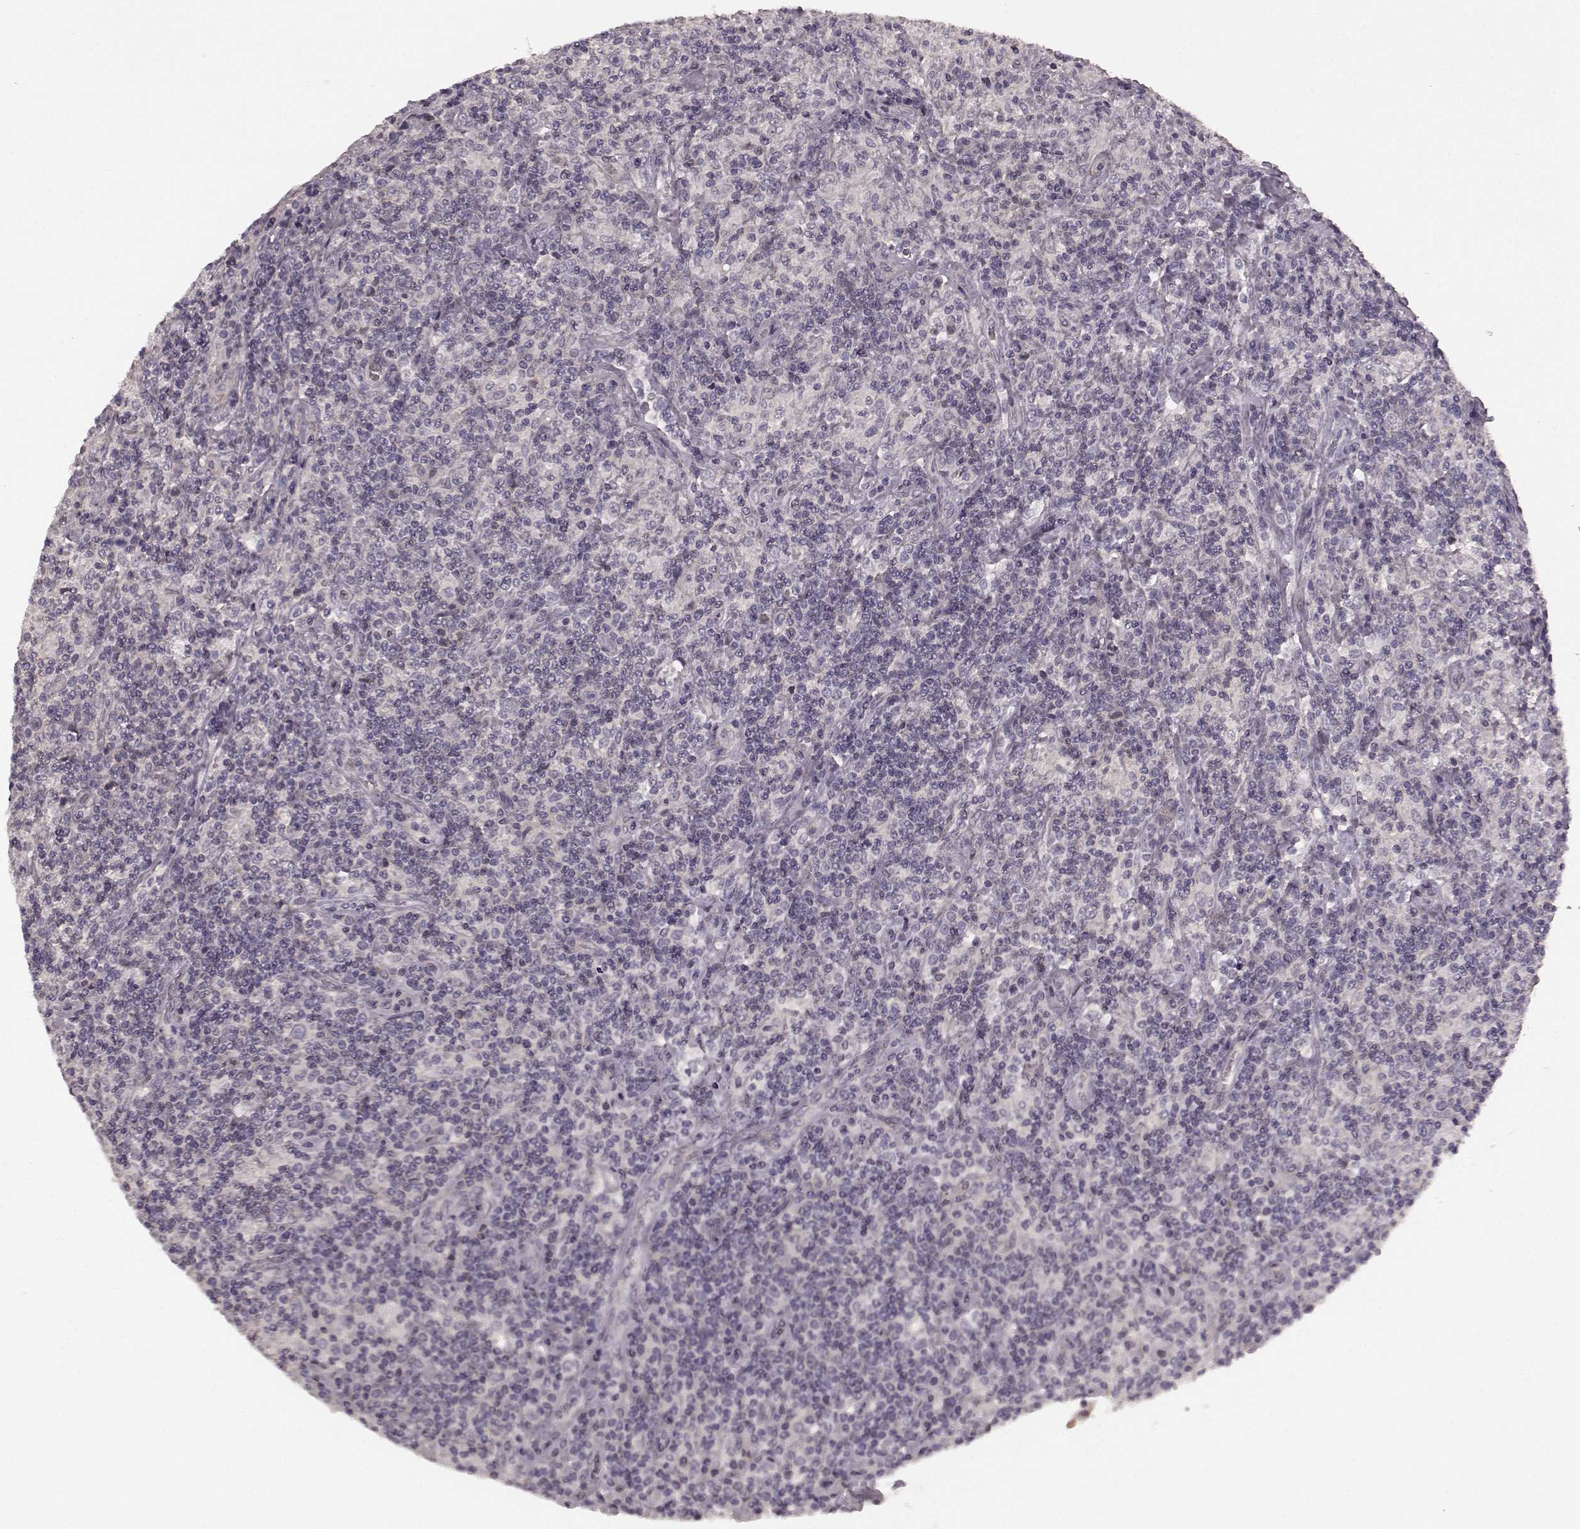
{"staining": {"intensity": "negative", "quantity": "none", "location": "none"}, "tissue": "lymphoma", "cell_type": "Tumor cells", "image_type": "cancer", "snomed": [{"axis": "morphology", "description": "Hodgkin's disease, NOS"}, {"axis": "topography", "description": "Lymph node"}], "caption": "Hodgkin's disease was stained to show a protein in brown. There is no significant positivity in tumor cells.", "gene": "PRKCE", "patient": {"sex": "male", "age": 70}}